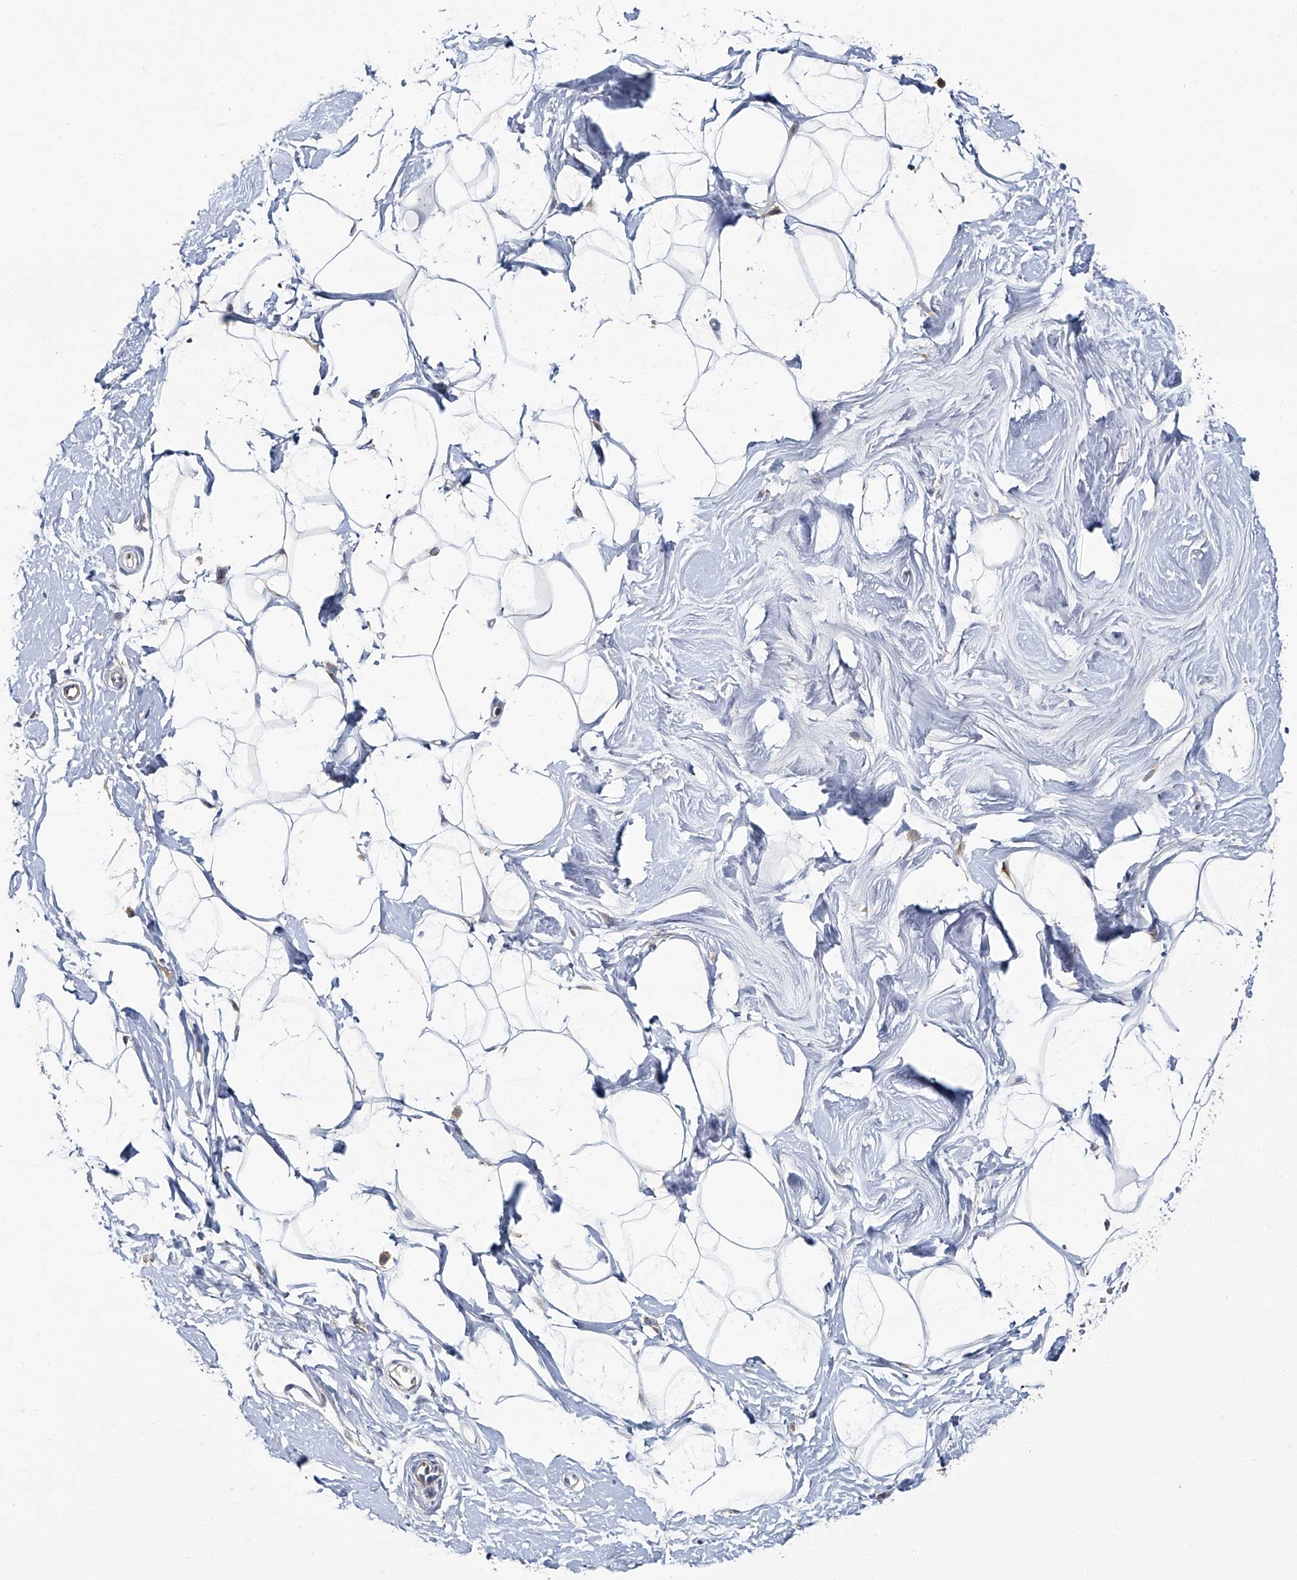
{"staining": {"intensity": "negative", "quantity": "none", "location": "none"}, "tissue": "breast", "cell_type": "Adipocytes", "image_type": "normal", "snomed": [{"axis": "morphology", "description": "Normal tissue, NOS"}, {"axis": "topography", "description": "Breast"}], "caption": "Immunohistochemical staining of normal breast displays no significant expression in adipocytes.", "gene": "AKNAD1", "patient": {"sex": "female", "age": 26}}